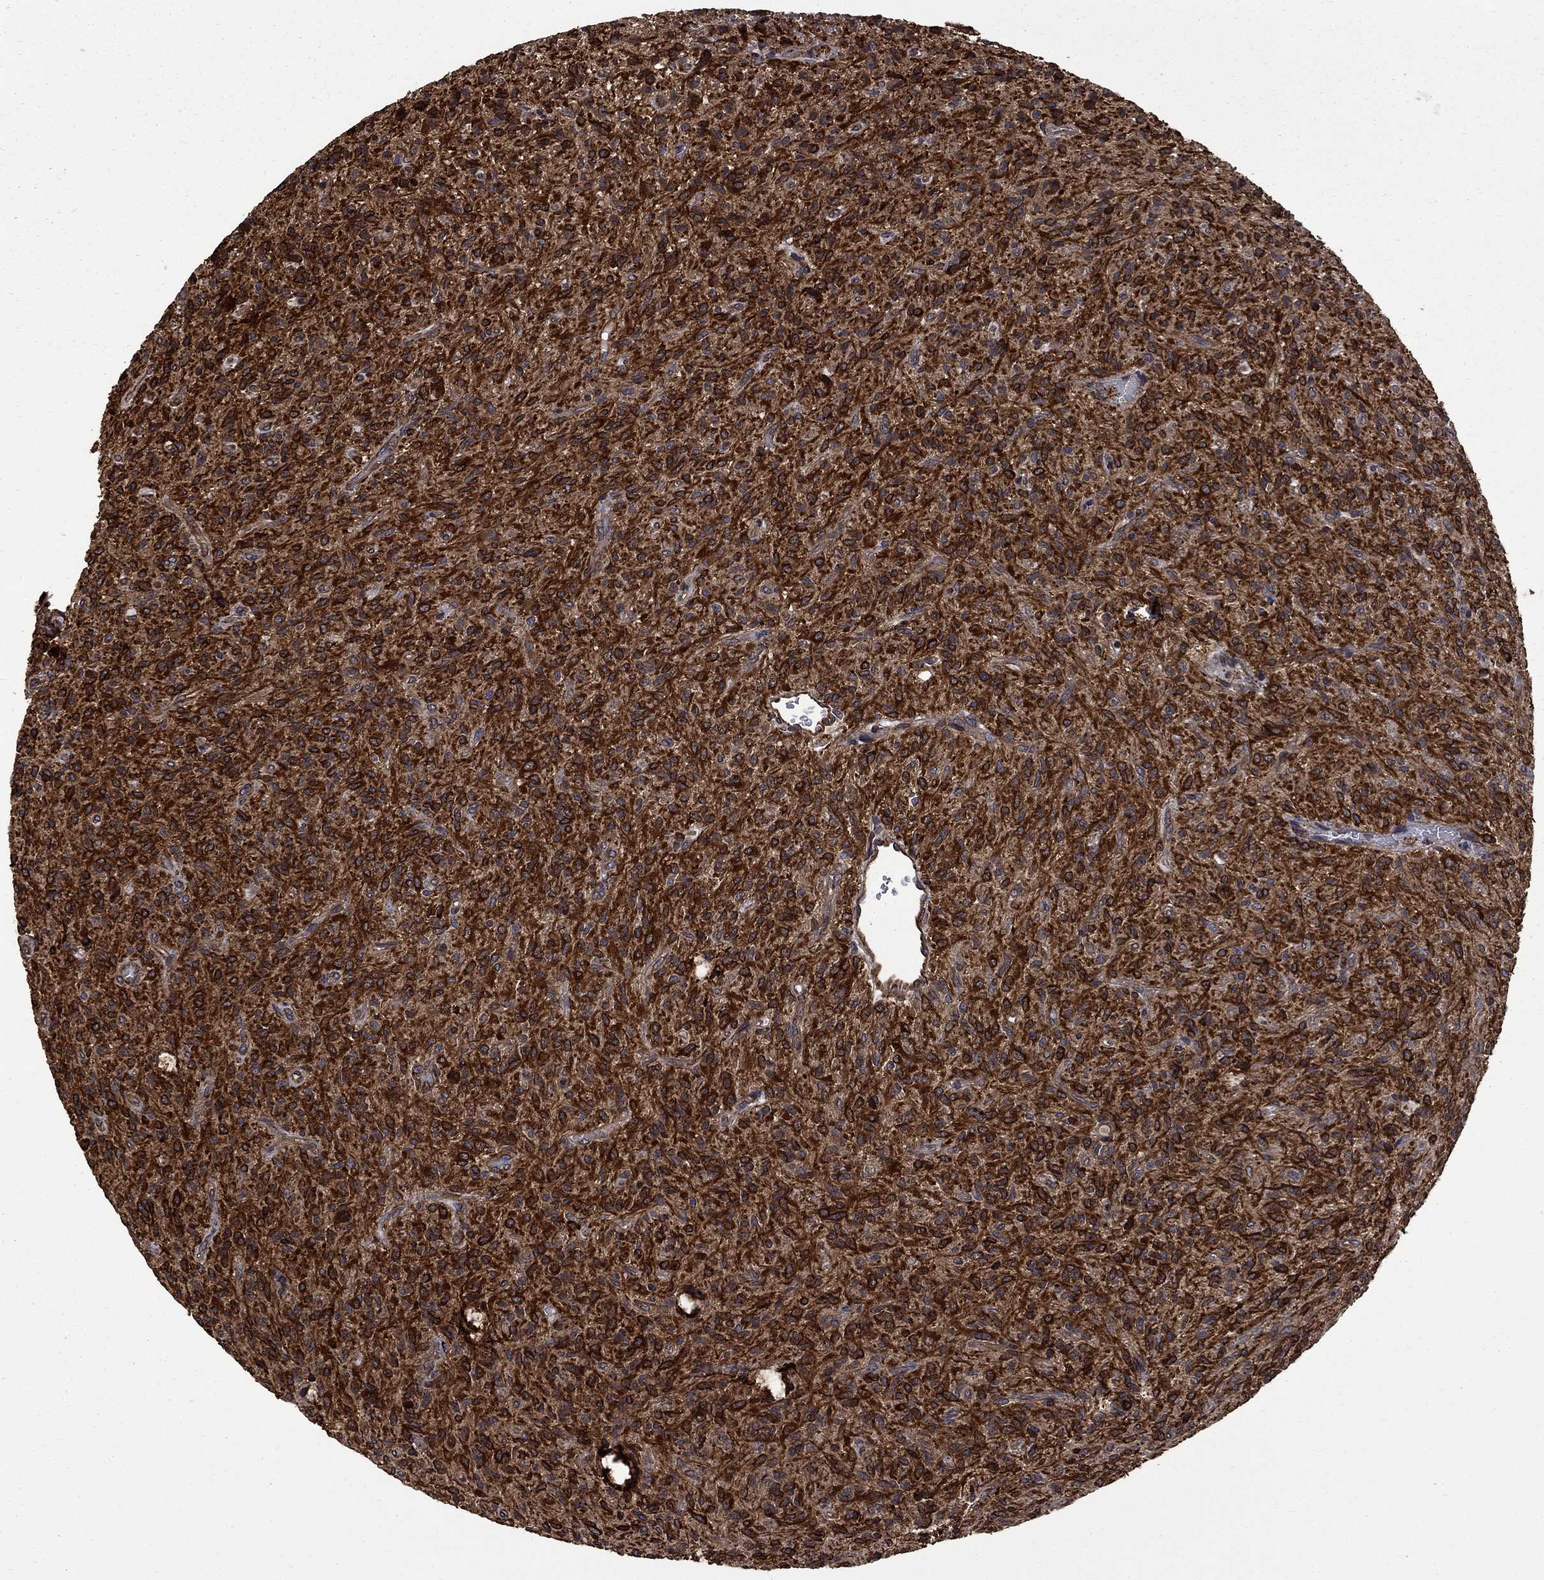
{"staining": {"intensity": "strong", "quantity": "25%-75%", "location": "cytoplasmic/membranous"}, "tissue": "glioma", "cell_type": "Tumor cells", "image_type": "cancer", "snomed": [{"axis": "morphology", "description": "Glioma, malignant, High grade"}, {"axis": "topography", "description": "Brain"}], "caption": "Immunohistochemistry (DAB (3,3'-diaminobenzidine)) staining of human glioma reveals strong cytoplasmic/membranous protein positivity in approximately 25%-75% of tumor cells. The staining was performed using DAB, with brown indicating positive protein expression. Nuclei are stained blue with hematoxylin.", "gene": "CUTC", "patient": {"sex": "male", "age": 64}}